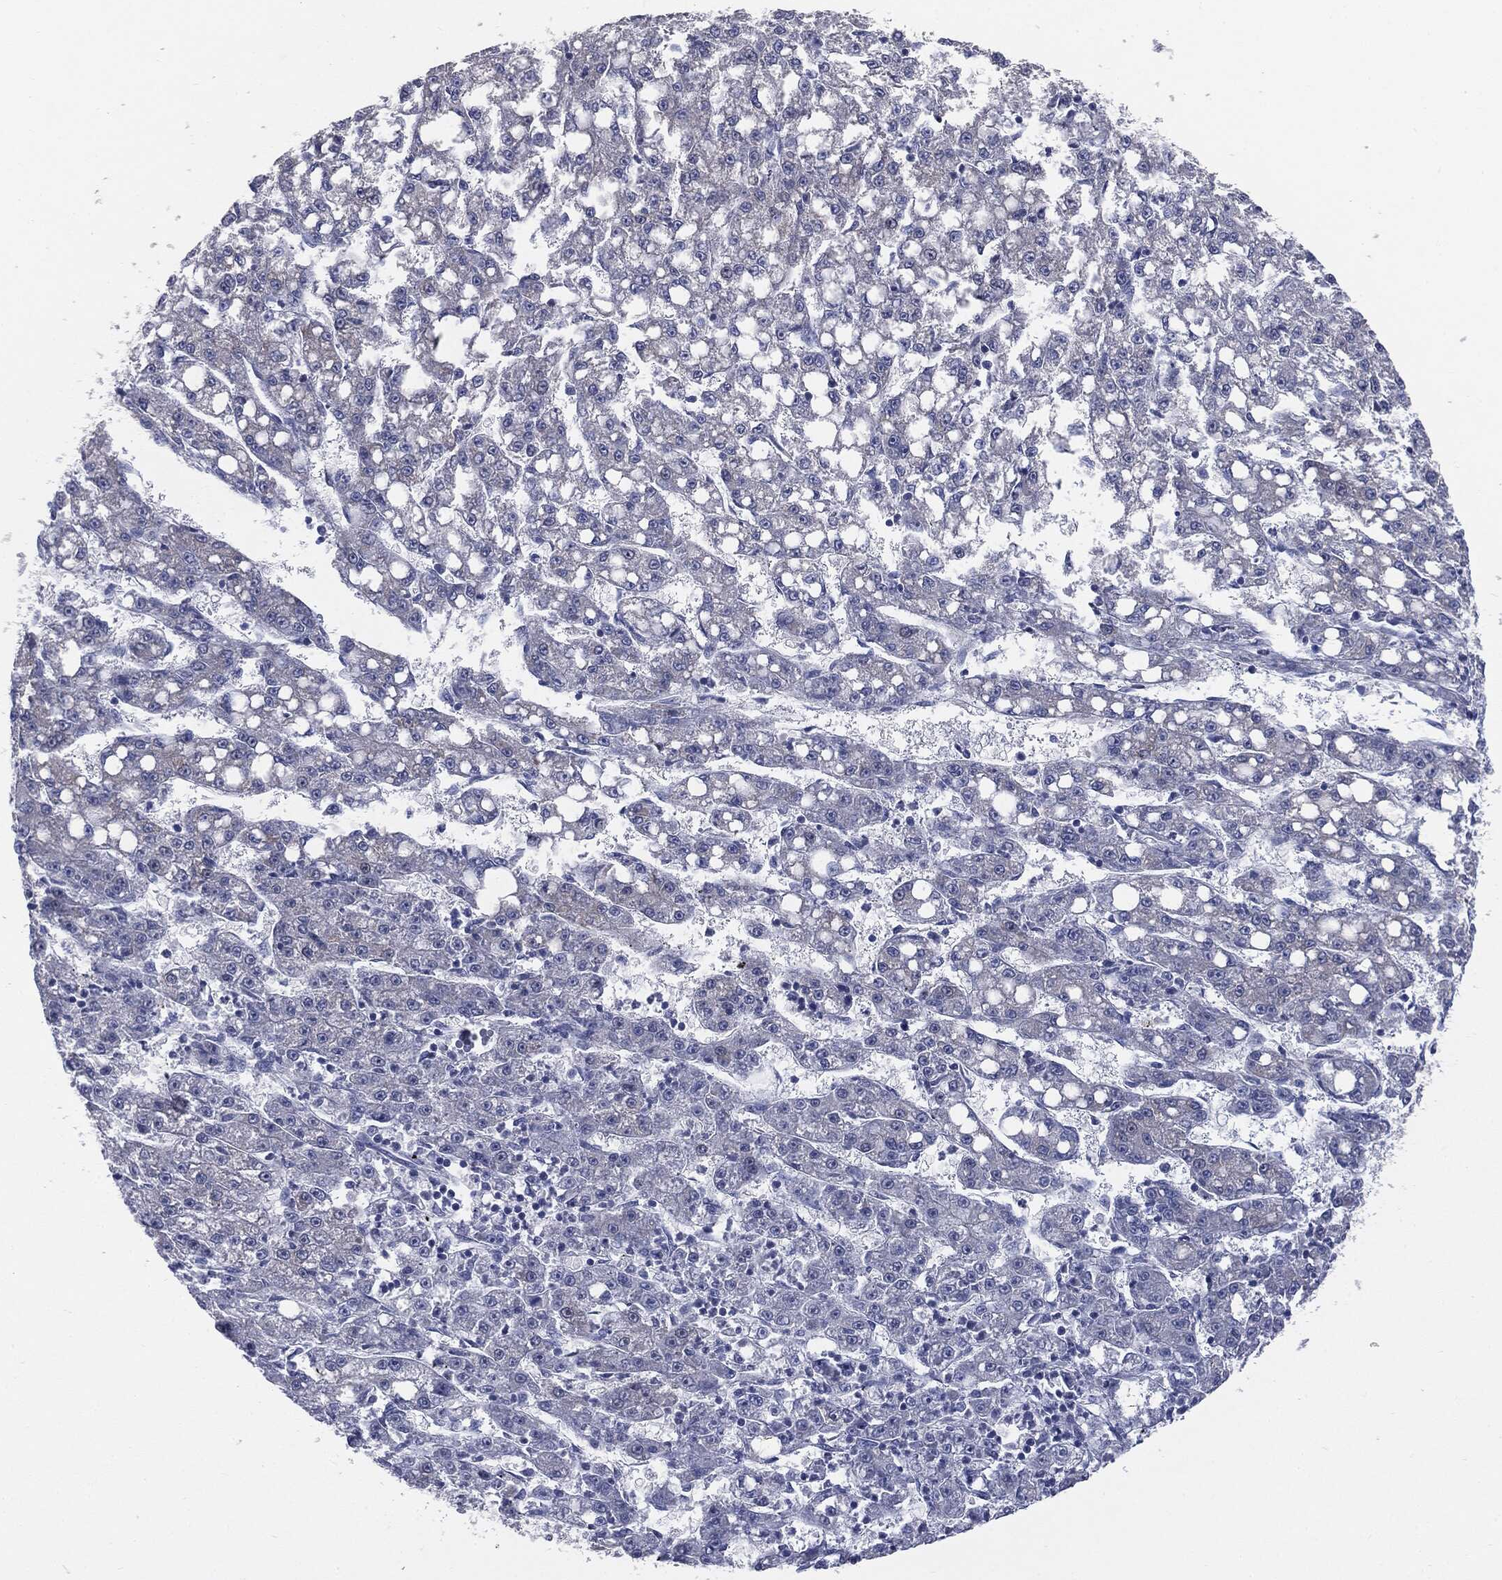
{"staining": {"intensity": "negative", "quantity": "none", "location": "none"}, "tissue": "liver cancer", "cell_type": "Tumor cells", "image_type": "cancer", "snomed": [{"axis": "morphology", "description": "Carcinoma, Hepatocellular, NOS"}, {"axis": "topography", "description": "Liver"}], "caption": "IHC histopathology image of liver cancer (hepatocellular carcinoma) stained for a protein (brown), which reveals no expression in tumor cells.", "gene": "KRT5", "patient": {"sex": "female", "age": 65}}